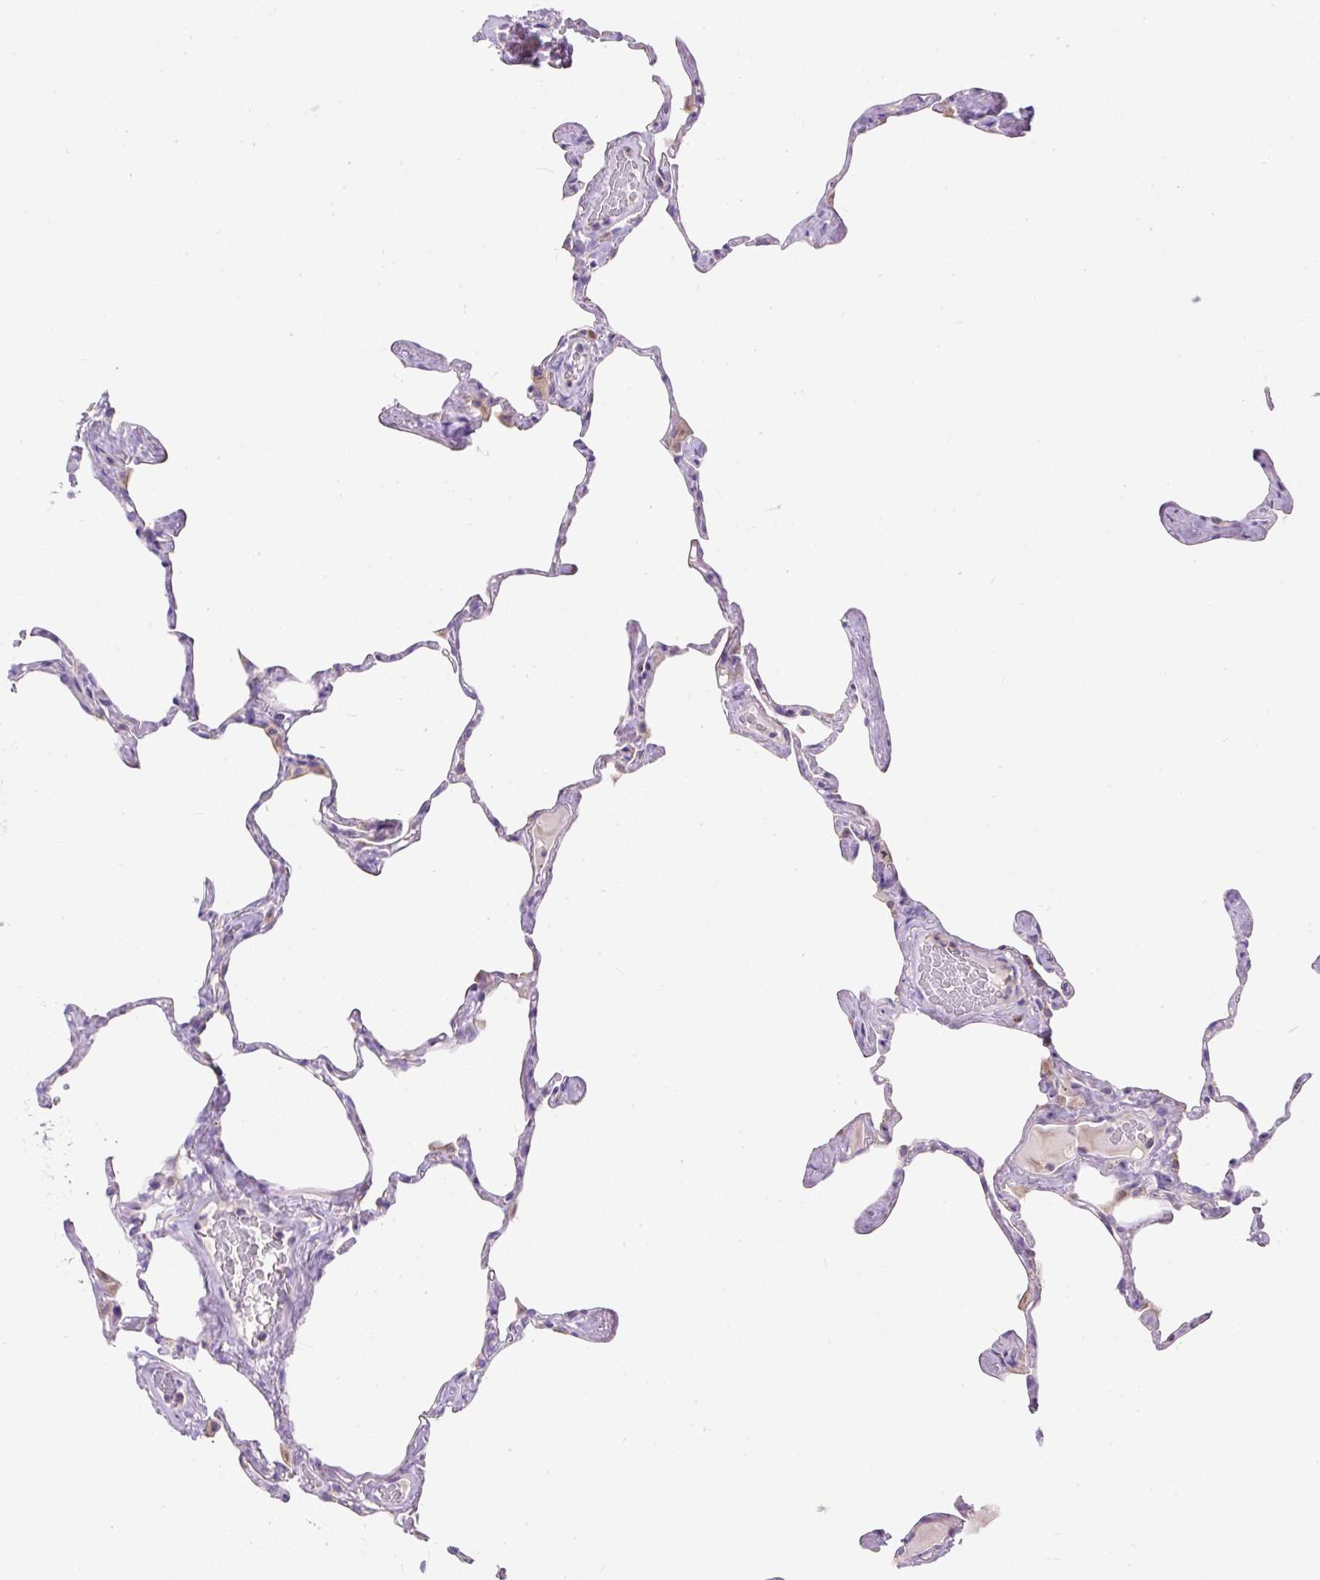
{"staining": {"intensity": "moderate", "quantity": "<25%", "location": "cytoplasmic/membranous"}, "tissue": "lung", "cell_type": "Alveolar cells", "image_type": "normal", "snomed": [{"axis": "morphology", "description": "Normal tissue, NOS"}, {"axis": "topography", "description": "Lung"}], "caption": "Immunohistochemistry (IHC) (DAB (3,3'-diaminobenzidine)) staining of benign lung demonstrates moderate cytoplasmic/membranous protein positivity in approximately <25% of alveolar cells. (DAB (3,3'-diaminobenzidine) IHC with brightfield microscopy, high magnification).", "gene": "SUSD5", "patient": {"sex": "male", "age": 65}}